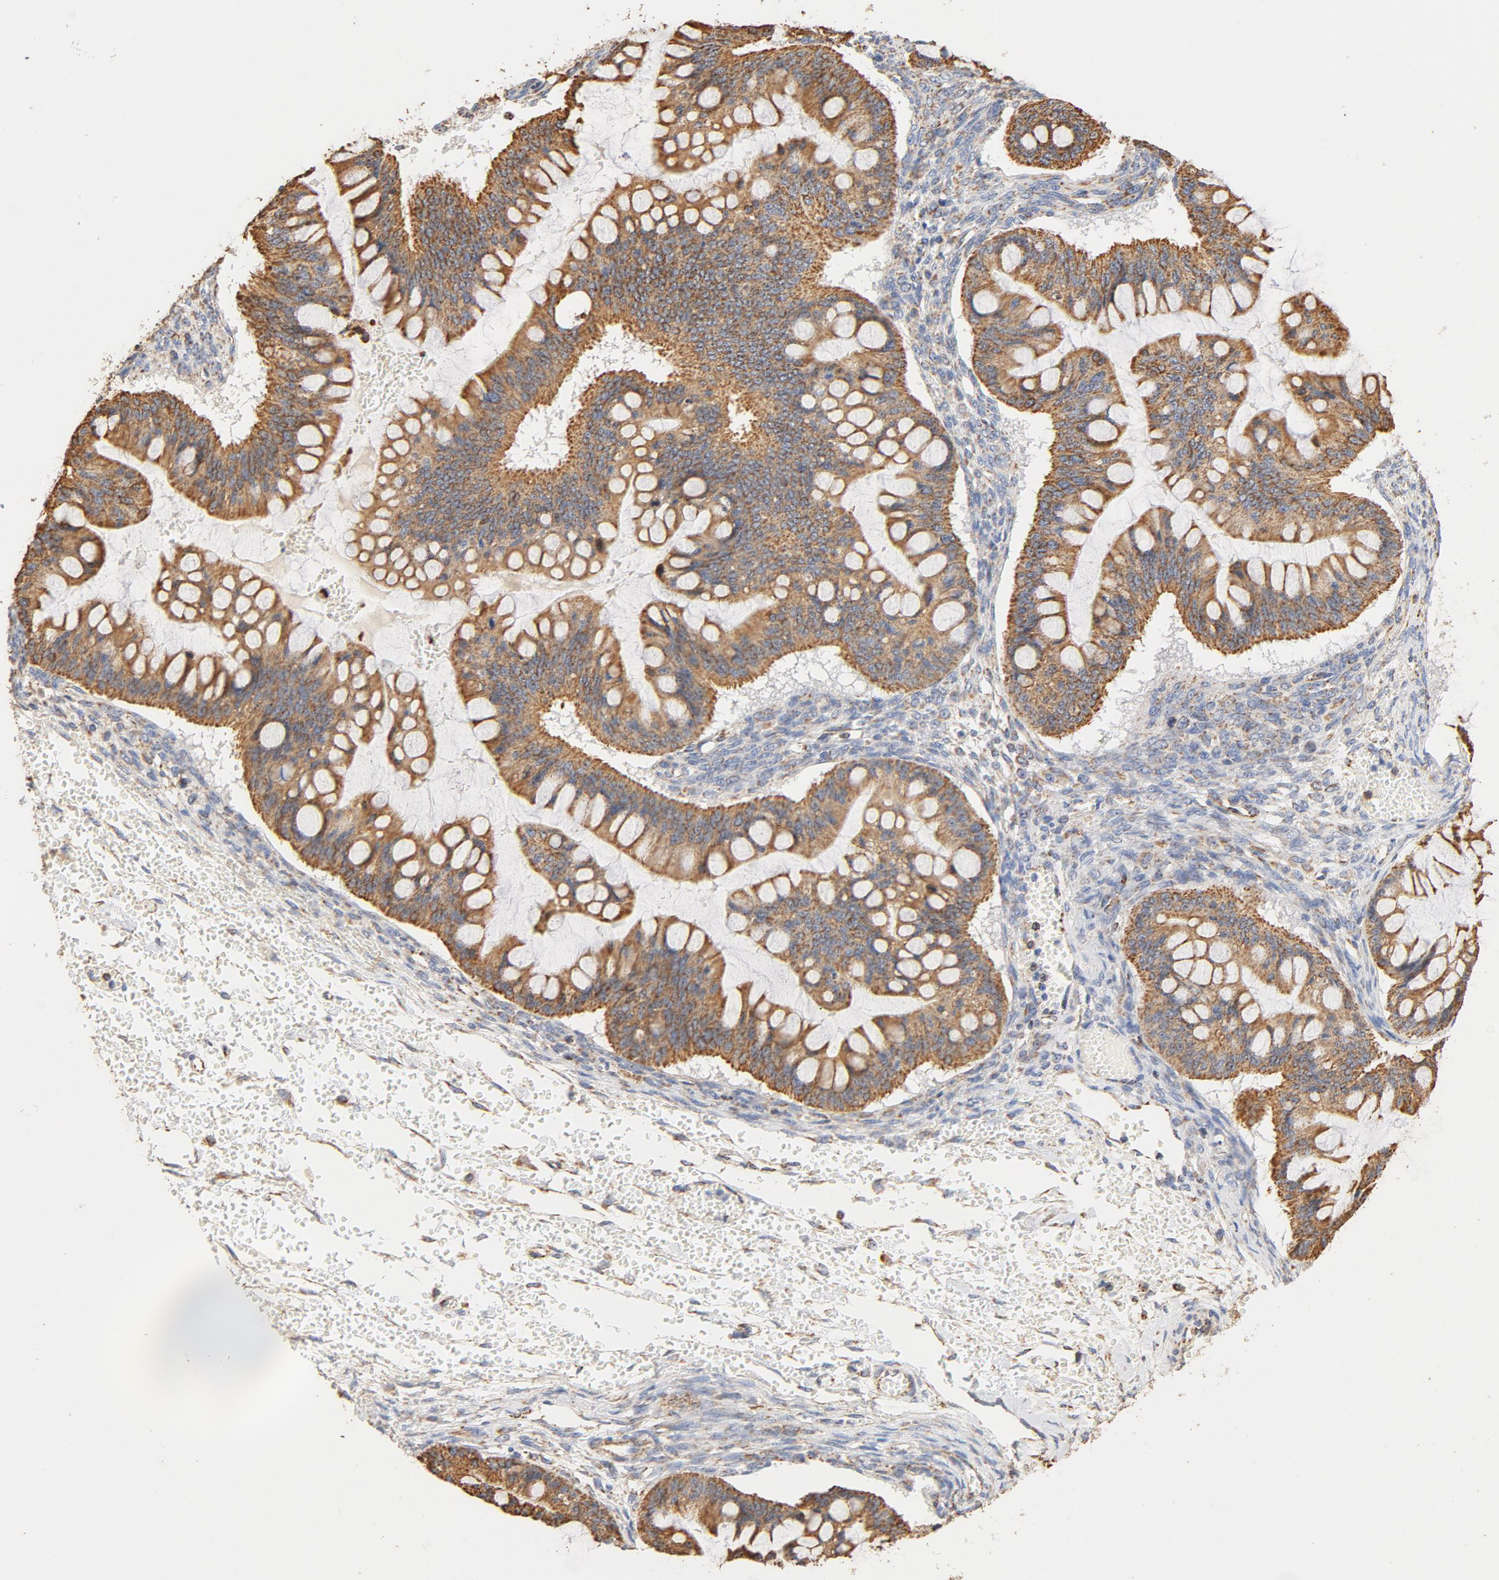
{"staining": {"intensity": "moderate", "quantity": ">75%", "location": "cytoplasmic/membranous"}, "tissue": "ovarian cancer", "cell_type": "Tumor cells", "image_type": "cancer", "snomed": [{"axis": "morphology", "description": "Cystadenocarcinoma, mucinous, NOS"}, {"axis": "topography", "description": "Ovary"}], "caption": "Brown immunohistochemical staining in human ovarian mucinous cystadenocarcinoma displays moderate cytoplasmic/membranous expression in approximately >75% of tumor cells.", "gene": "COX4I1", "patient": {"sex": "female", "age": 73}}